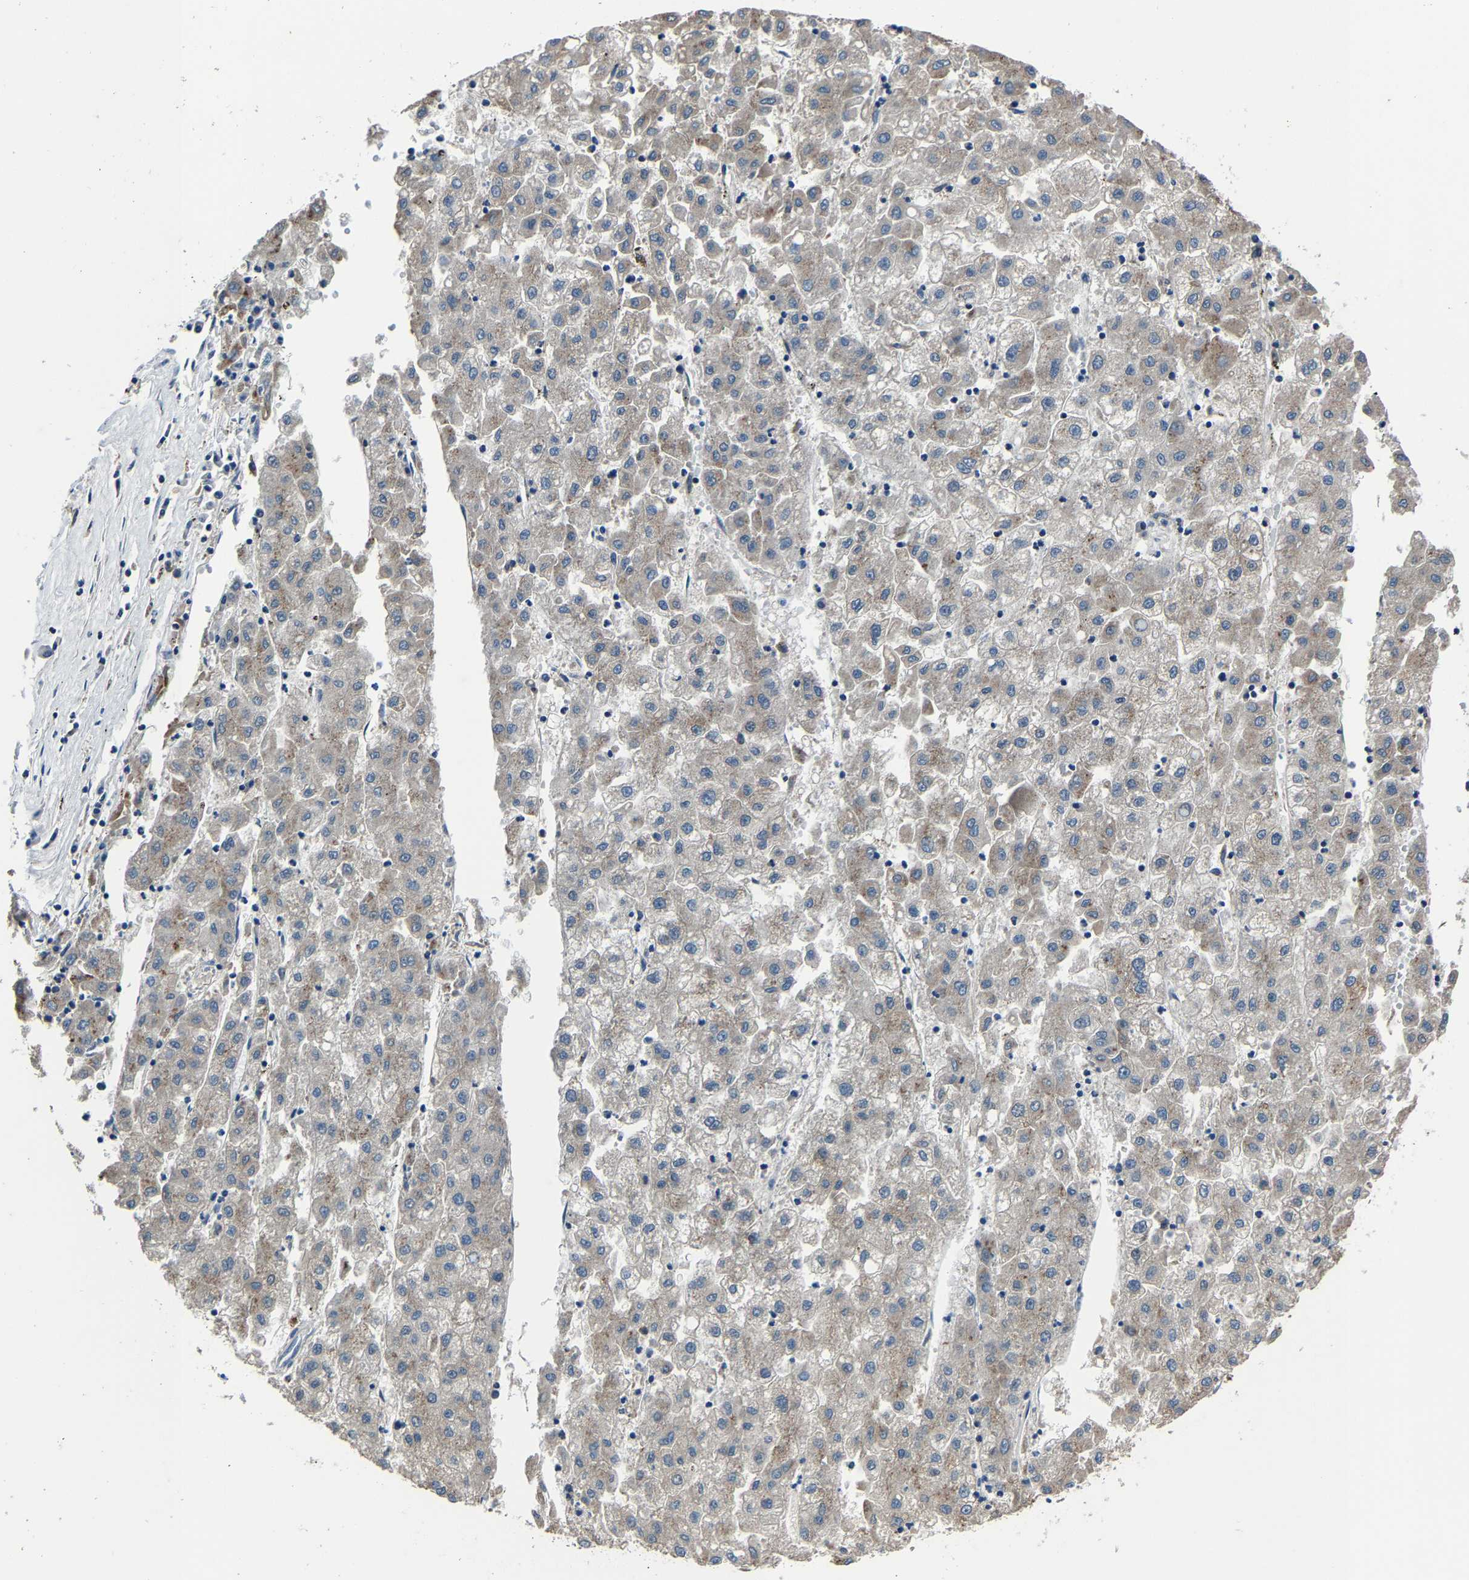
{"staining": {"intensity": "weak", "quantity": "25%-75%", "location": "cytoplasmic/membranous"}, "tissue": "liver cancer", "cell_type": "Tumor cells", "image_type": "cancer", "snomed": [{"axis": "morphology", "description": "Carcinoma, Hepatocellular, NOS"}, {"axis": "topography", "description": "Liver"}], "caption": "The micrograph shows immunohistochemical staining of liver hepatocellular carcinoma. There is weak cytoplasmic/membranous staining is seen in about 25%-75% of tumor cells.", "gene": "STRBP", "patient": {"sex": "male", "age": 72}}